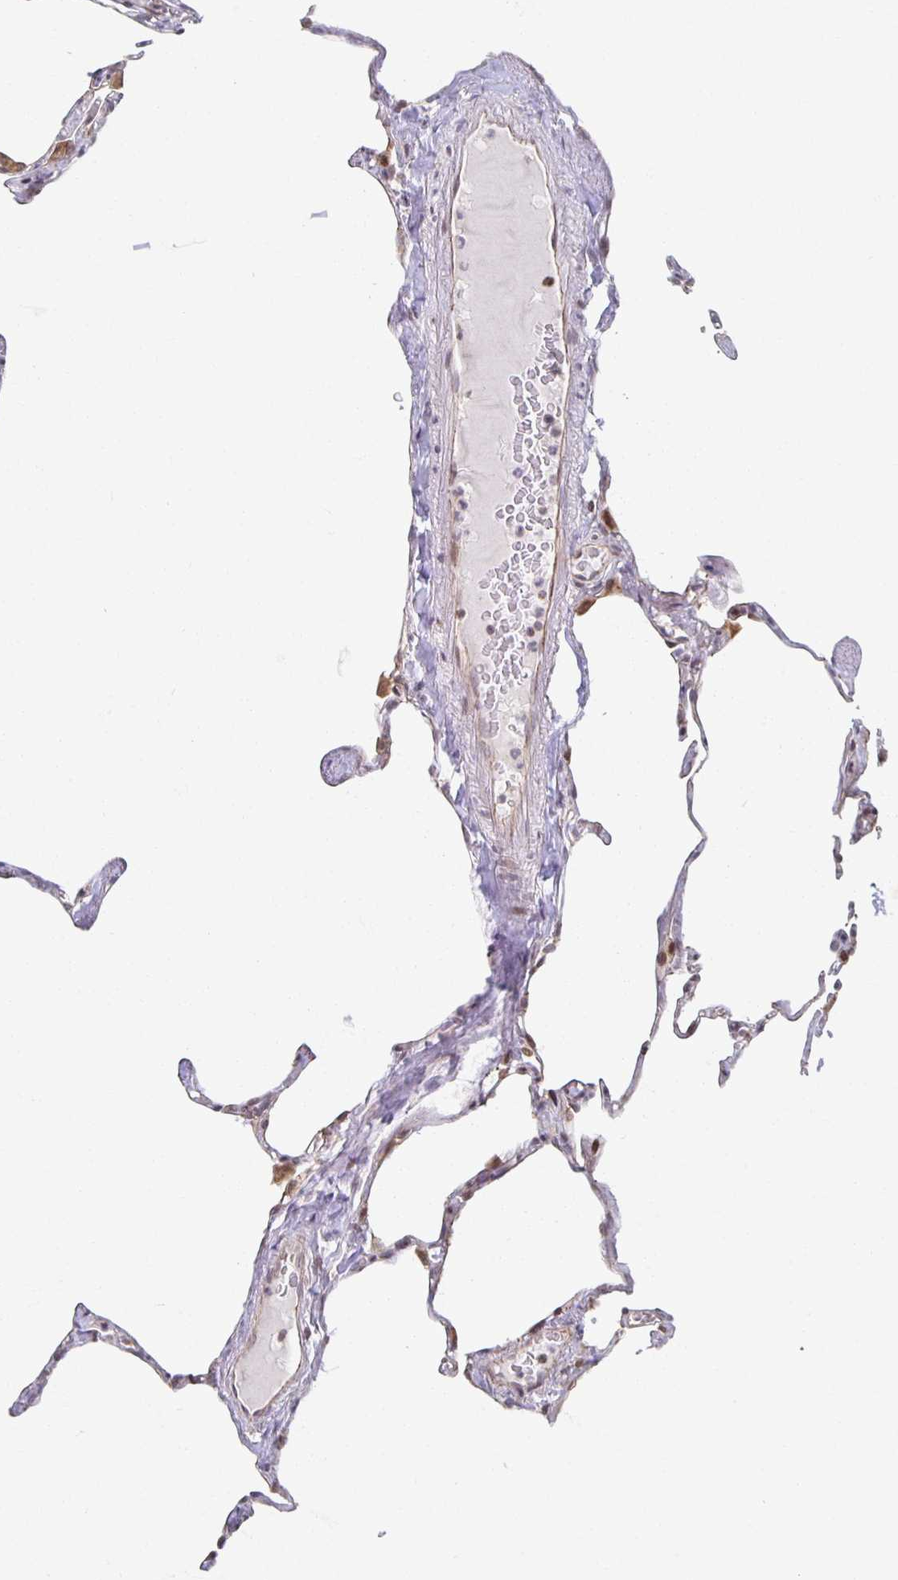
{"staining": {"intensity": "moderate", "quantity": "25%-75%", "location": "cytoplasmic/membranous,nuclear"}, "tissue": "lung", "cell_type": "Alveolar cells", "image_type": "normal", "snomed": [{"axis": "morphology", "description": "Normal tissue, NOS"}, {"axis": "topography", "description": "Lung"}], "caption": "Immunohistochemical staining of benign human lung exhibits medium levels of moderate cytoplasmic/membranous,nuclear expression in approximately 25%-75% of alveolar cells.", "gene": "HCFC1R1", "patient": {"sex": "male", "age": 65}}